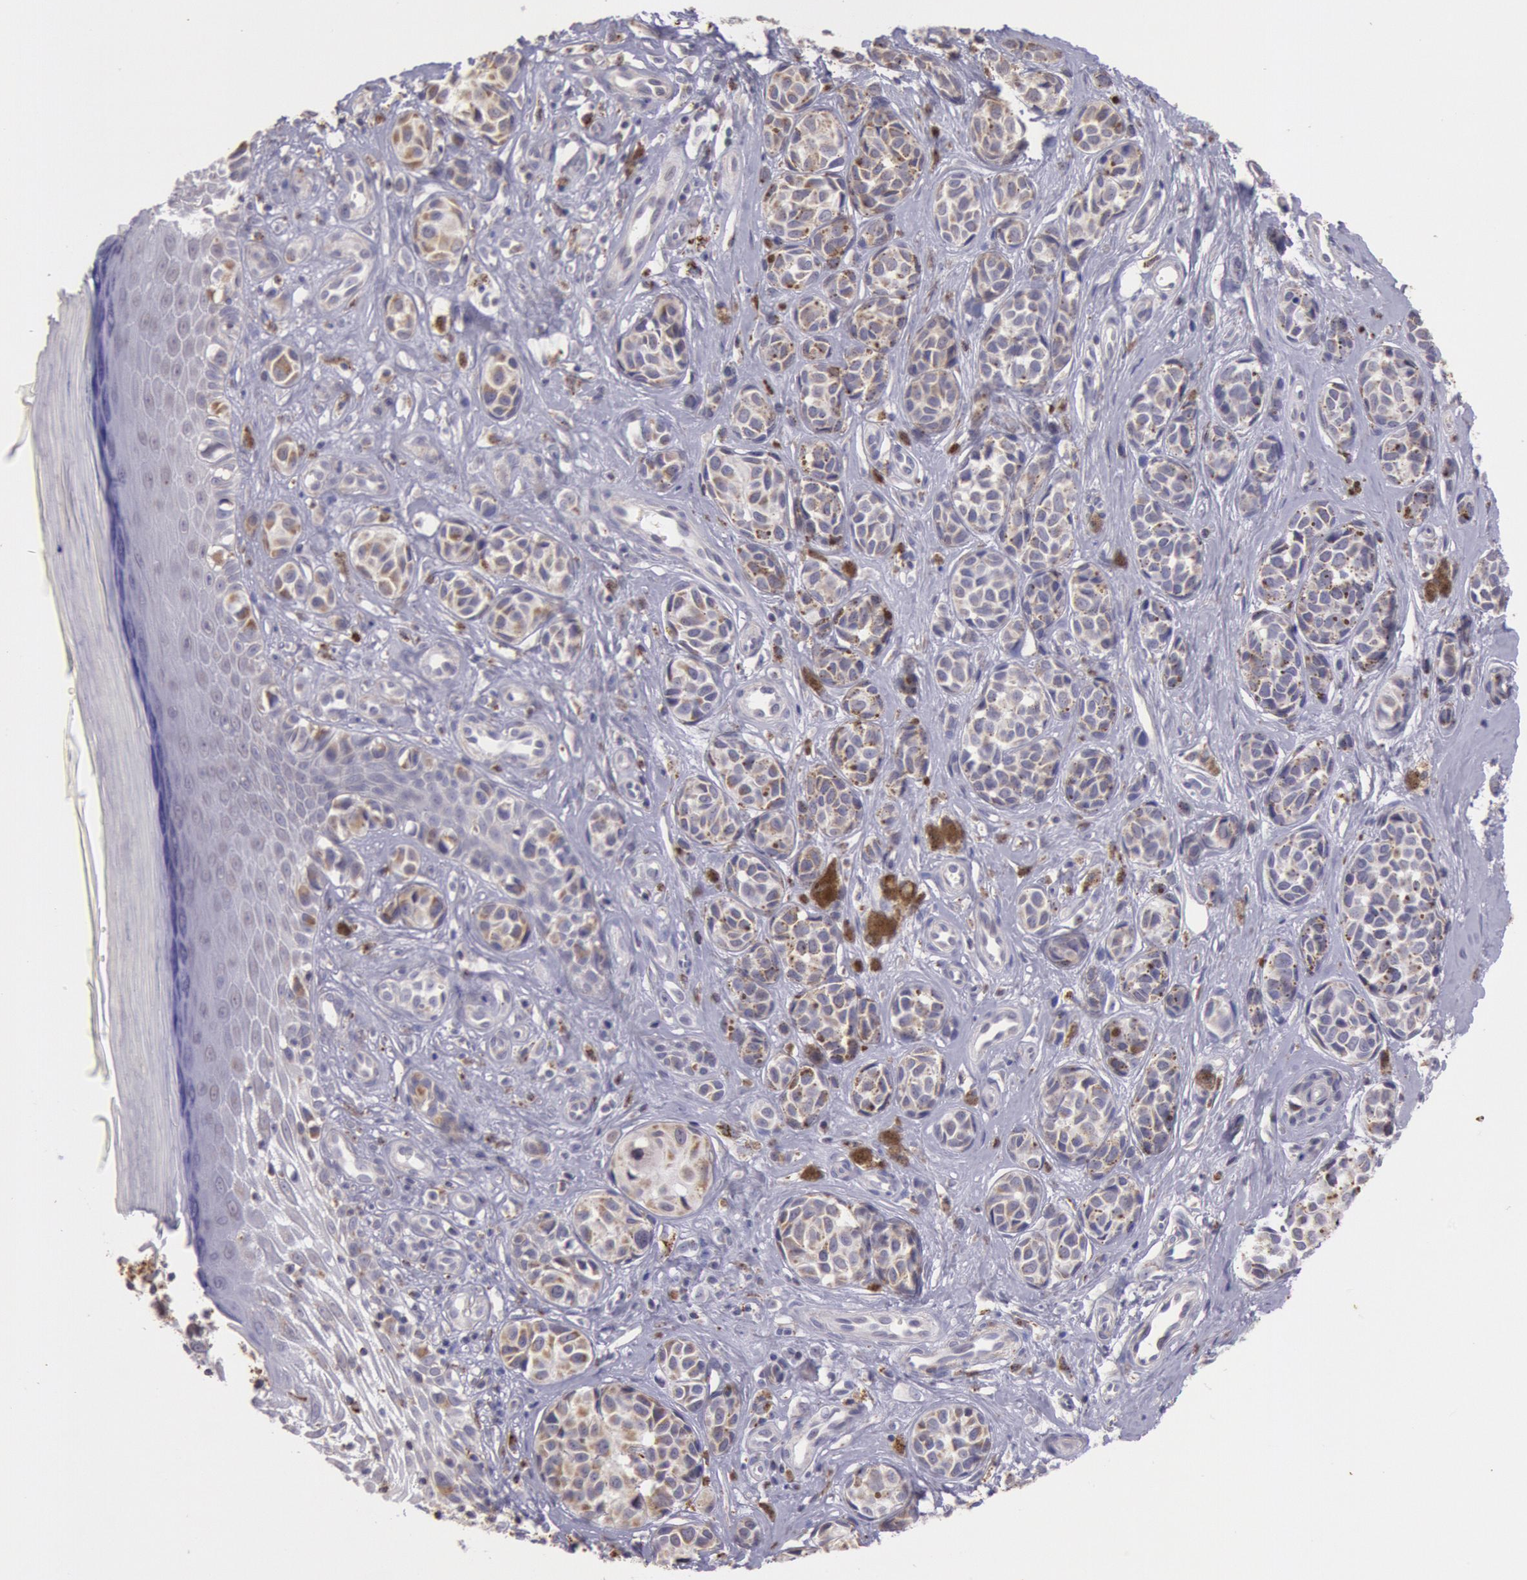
{"staining": {"intensity": "moderate", "quantity": "25%-75%", "location": "cytoplasmic/membranous"}, "tissue": "melanoma", "cell_type": "Tumor cells", "image_type": "cancer", "snomed": [{"axis": "morphology", "description": "Malignant melanoma, NOS"}, {"axis": "topography", "description": "Skin"}], "caption": "Malignant melanoma was stained to show a protein in brown. There is medium levels of moderate cytoplasmic/membranous staining in about 25%-75% of tumor cells.", "gene": "FRMD6", "patient": {"sex": "male", "age": 79}}